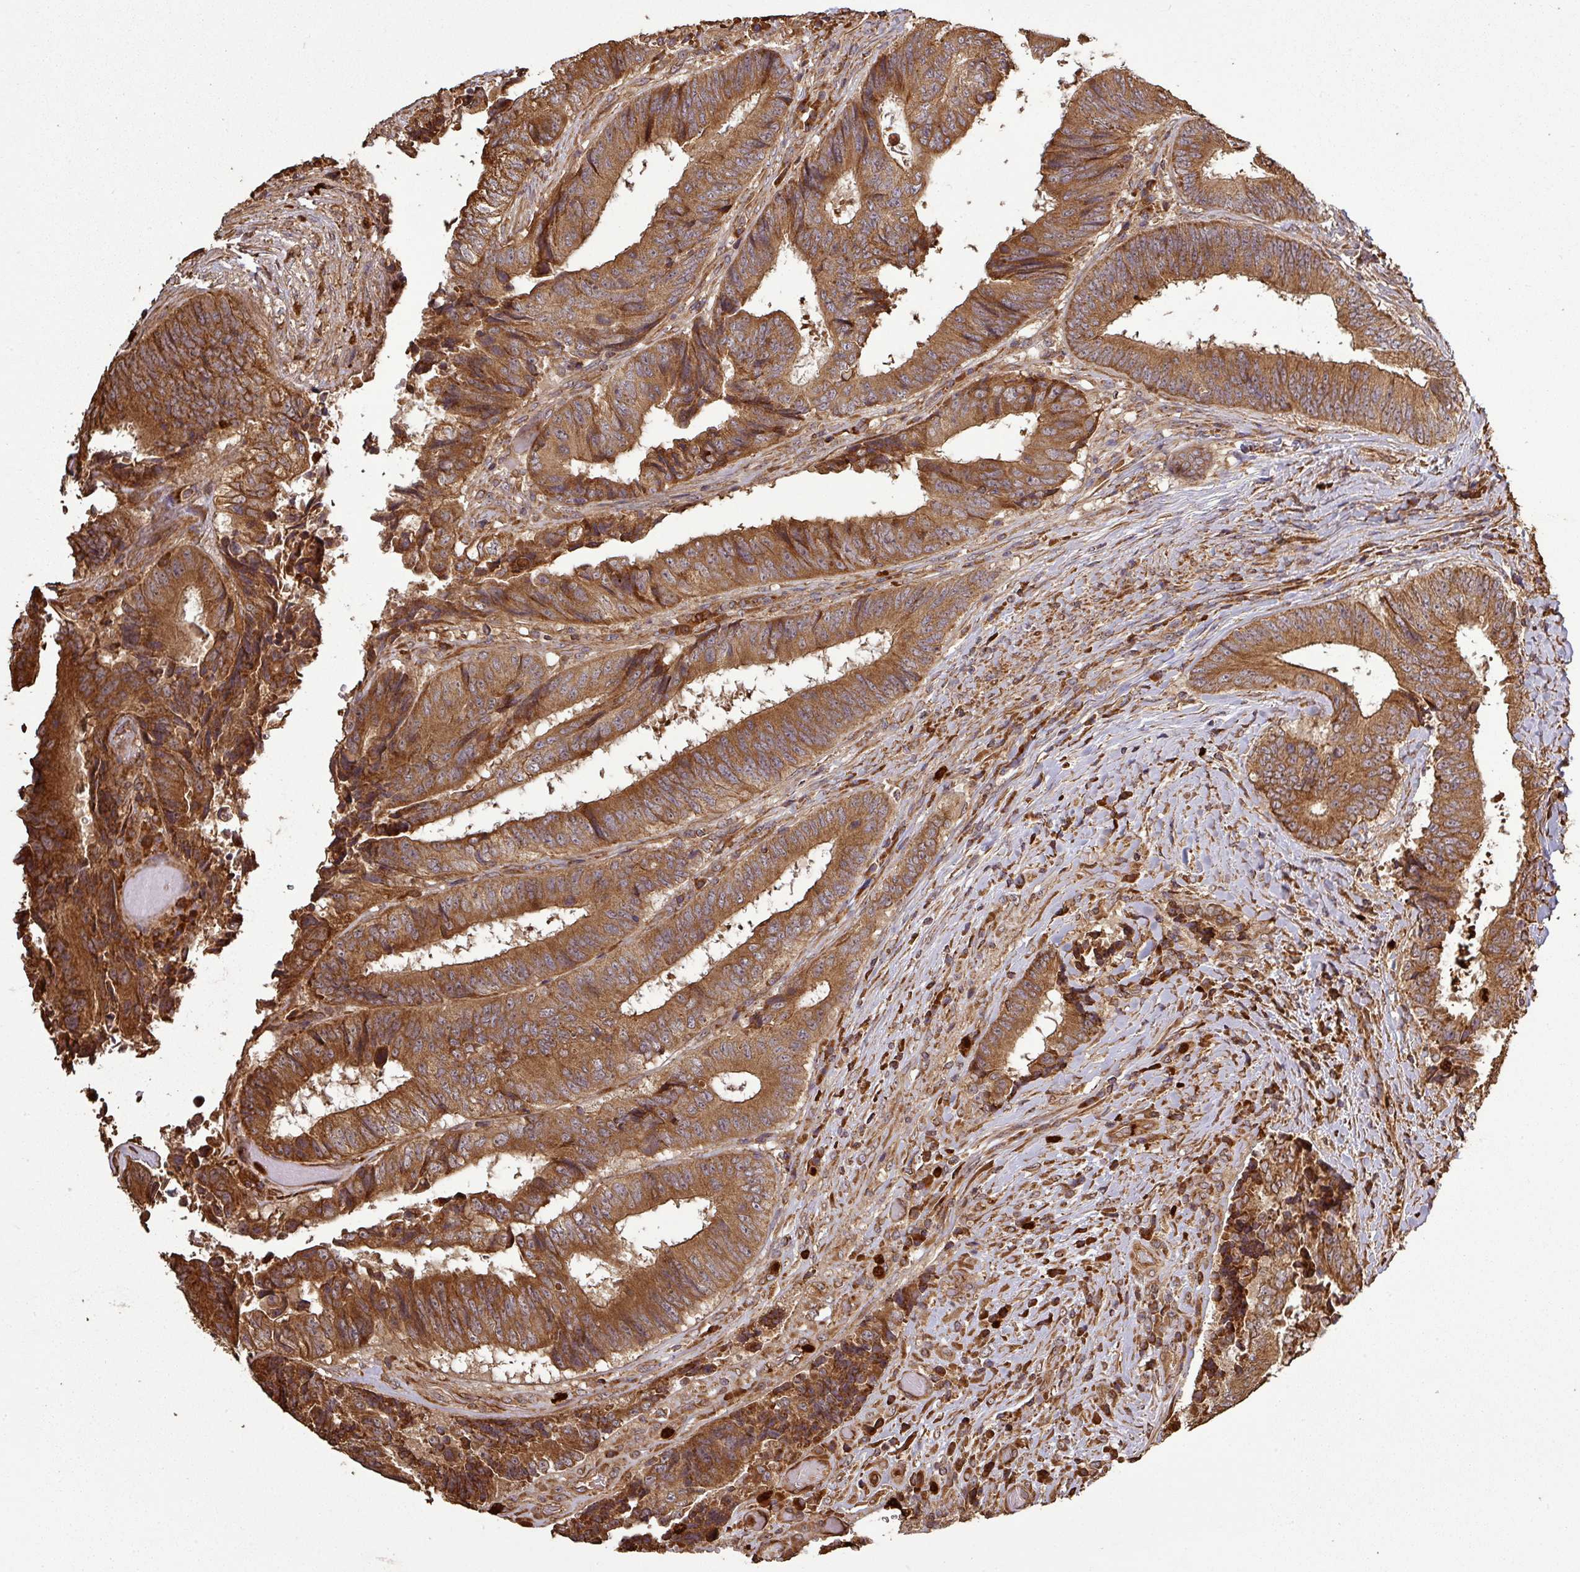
{"staining": {"intensity": "strong", "quantity": ">75%", "location": "cytoplasmic/membranous"}, "tissue": "colorectal cancer", "cell_type": "Tumor cells", "image_type": "cancer", "snomed": [{"axis": "morphology", "description": "Adenocarcinoma, NOS"}, {"axis": "topography", "description": "Rectum"}], "caption": "Protein analysis of colorectal cancer tissue demonstrates strong cytoplasmic/membranous positivity in about >75% of tumor cells. The protein of interest is stained brown, and the nuclei are stained in blue (DAB (3,3'-diaminobenzidine) IHC with brightfield microscopy, high magnification).", "gene": "PLEKHM1", "patient": {"sex": "male", "age": 72}}